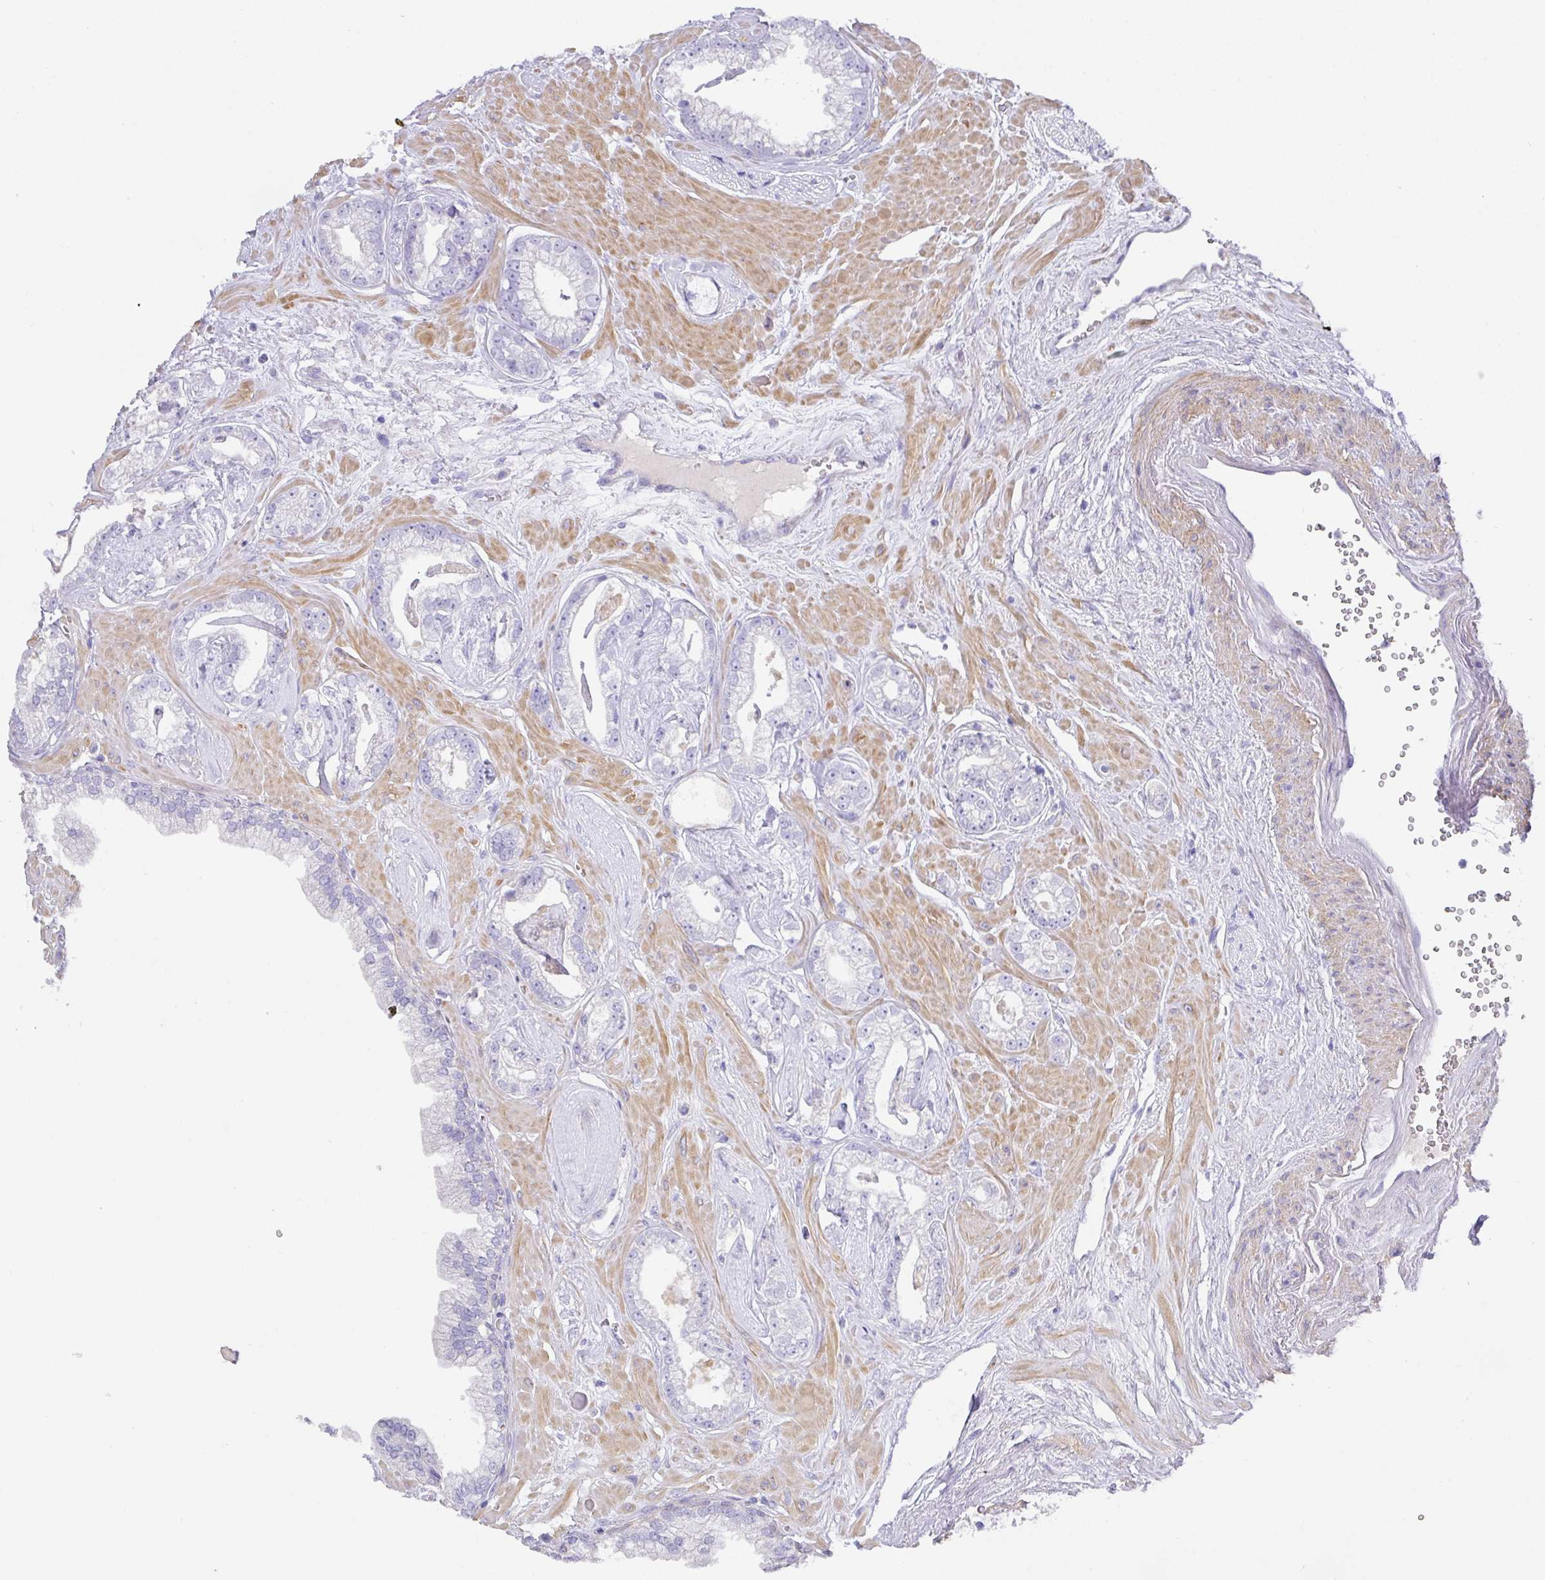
{"staining": {"intensity": "negative", "quantity": "none", "location": "none"}, "tissue": "prostate cancer", "cell_type": "Tumor cells", "image_type": "cancer", "snomed": [{"axis": "morphology", "description": "Adenocarcinoma, Low grade"}, {"axis": "topography", "description": "Prostate"}], "caption": "High magnification brightfield microscopy of adenocarcinoma (low-grade) (prostate) stained with DAB (brown) and counterstained with hematoxylin (blue): tumor cells show no significant staining.", "gene": "TARM1", "patient": {"sex": "male", "age": 60}}